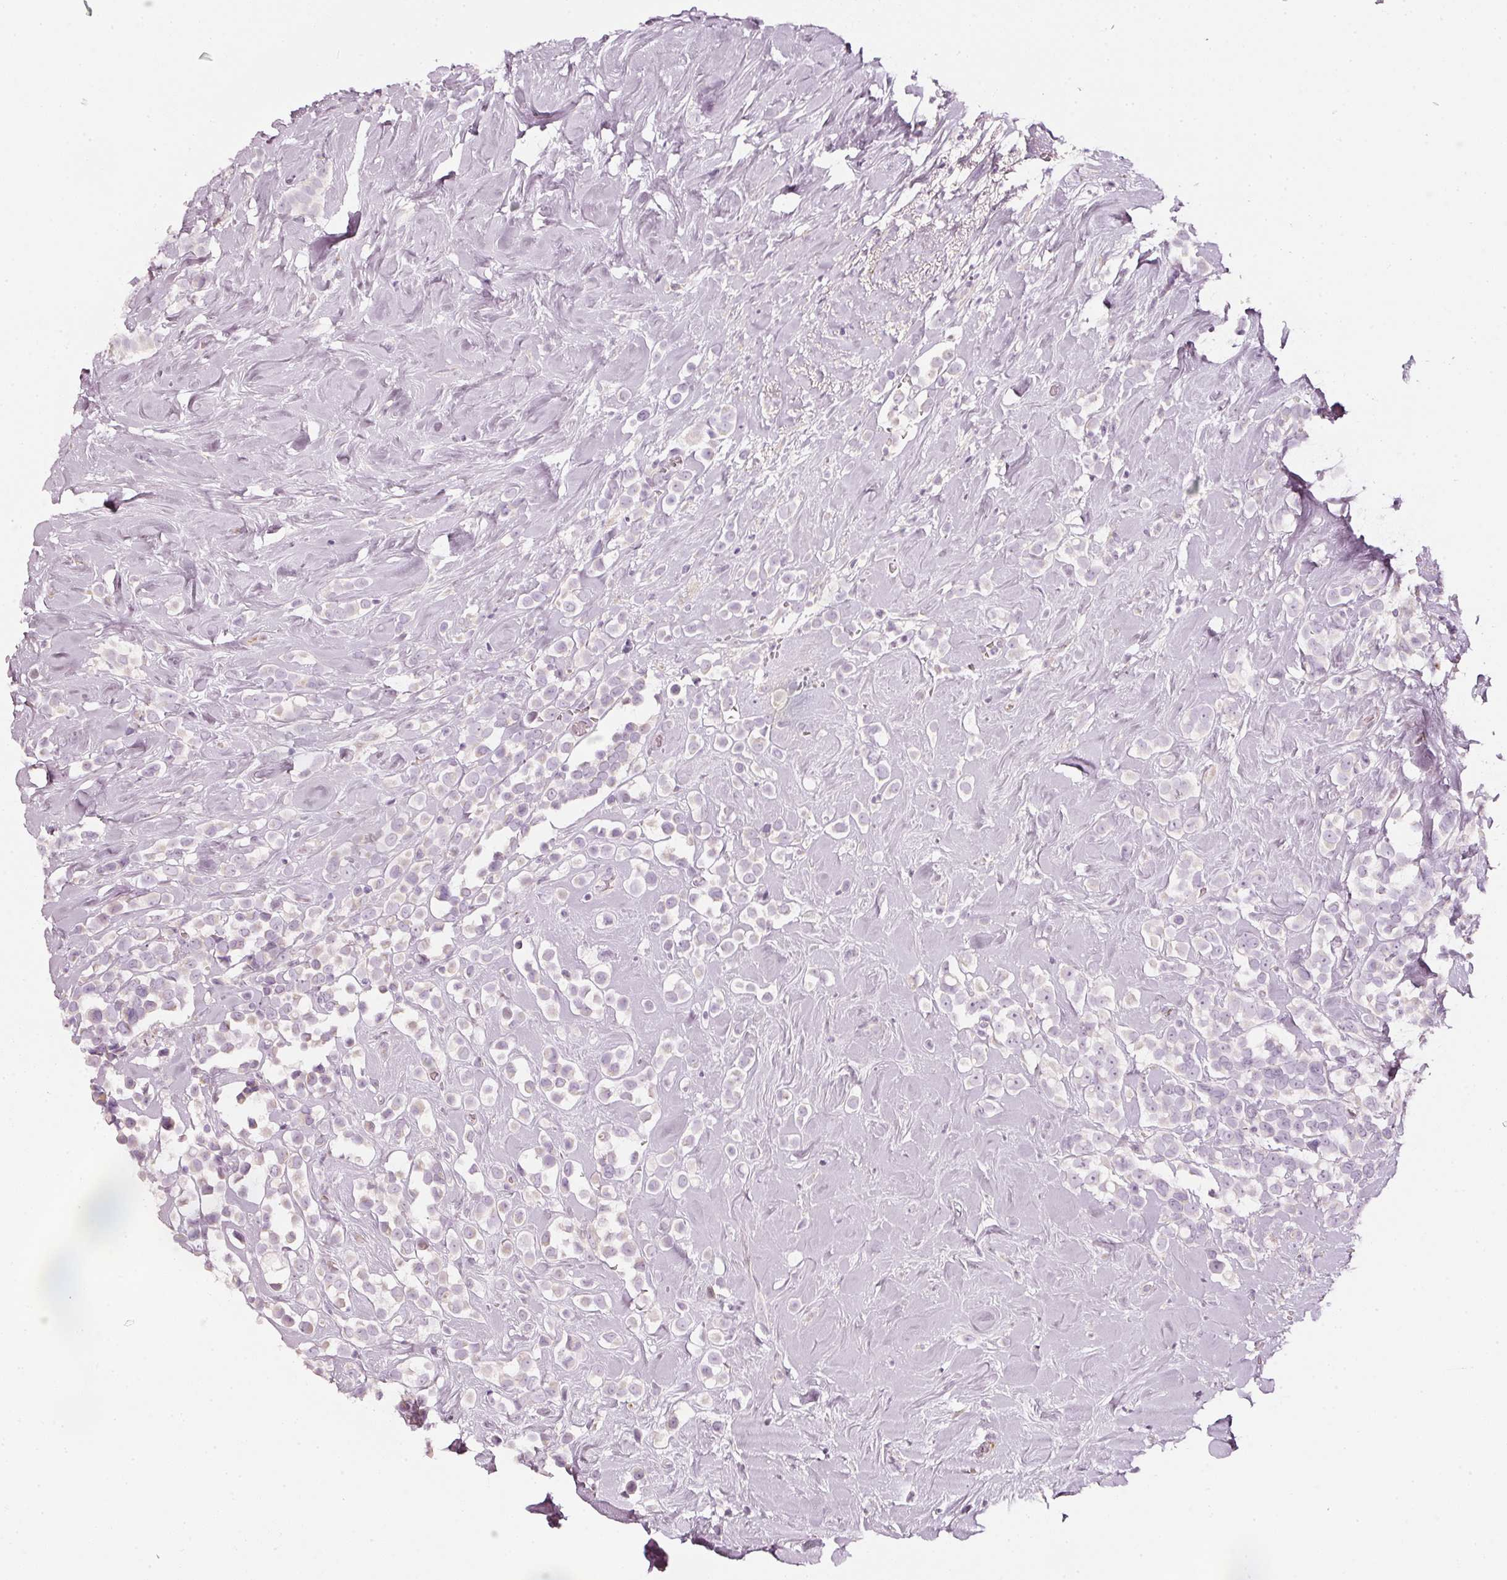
{"staining": {"intensity": "negative", "quantity": "none", "location": "none"}, "tissue": "breast cancer", "cell_type": "Tumor cells", "image_type": "cancer", "snomed": [{"axis": "morphology", "description": "Duct carcinoma"}, {"axis": "topography", "description": "Breast"}], "caption": "Immunohistochemical staining of human breast infiltrating ductal carcinoma shows no significant expression in tumor cells. The staining is performed using DAB (3,3'-diaminobenzidine) brown chromogen with nuclei counter-stained in using hematoxylin.", "gene": "SDF4", "patient": {"sex": "female", "age": 80}}